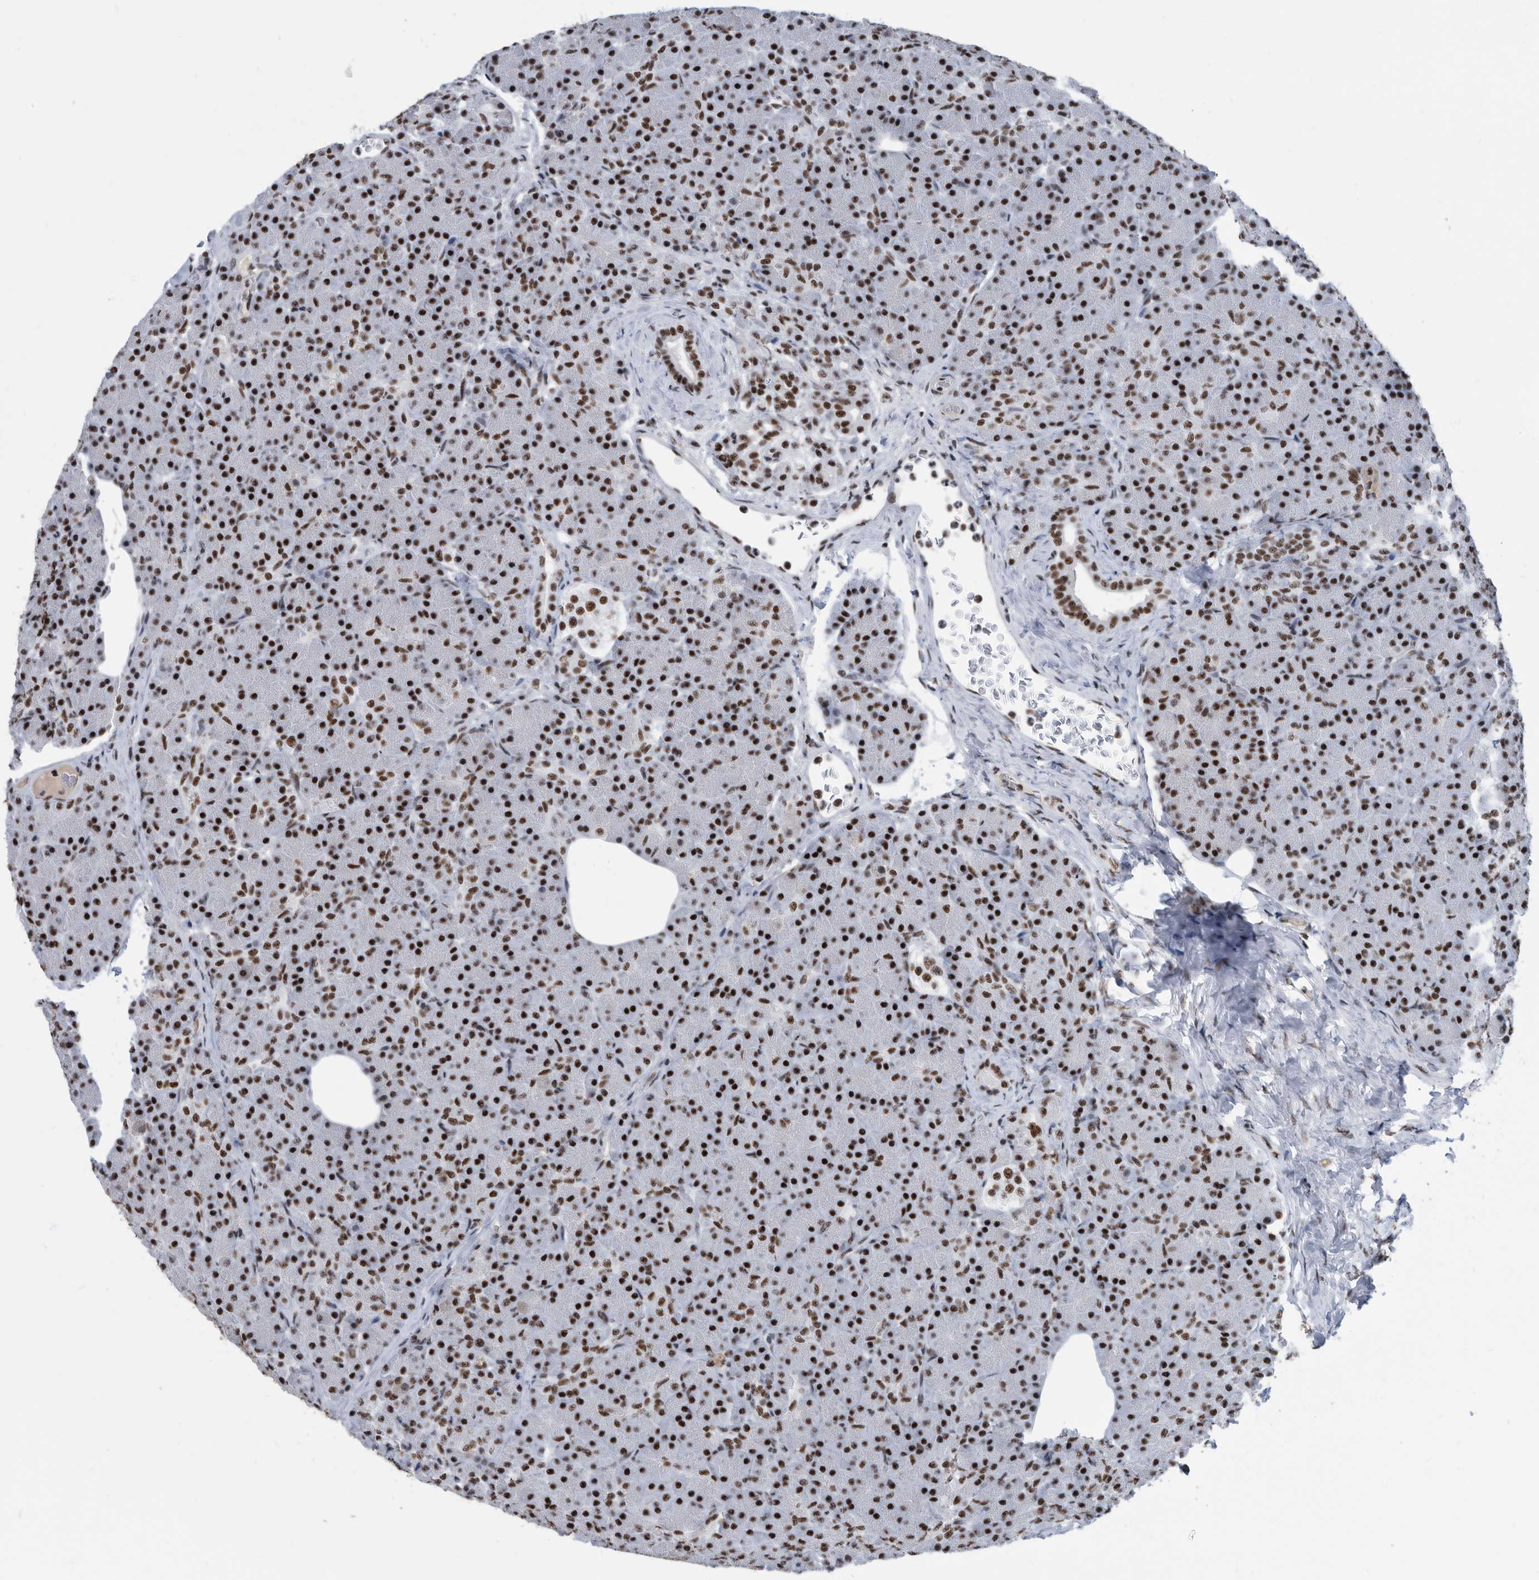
{"staining": {"intensity": "strong", "quantity": ">75%", "location": "nuclear"}, "tissue": "pancreas", "cell_type": "Exocrine glandular cells", "image_type": "normal", "snomed": [{"axis": "morphology", "description": "Normal tissue, NOS"}, {"axis": "topography", "description": "Pancreas"}], "caption": "This is a photomicrograph of immunohistochemistry staining of benign pancreas, which shows strong positivity in the nuclear of exocrine glandular cells.", "gene": "SF3A1", "patient": {"sex": "female", "age": 43}}